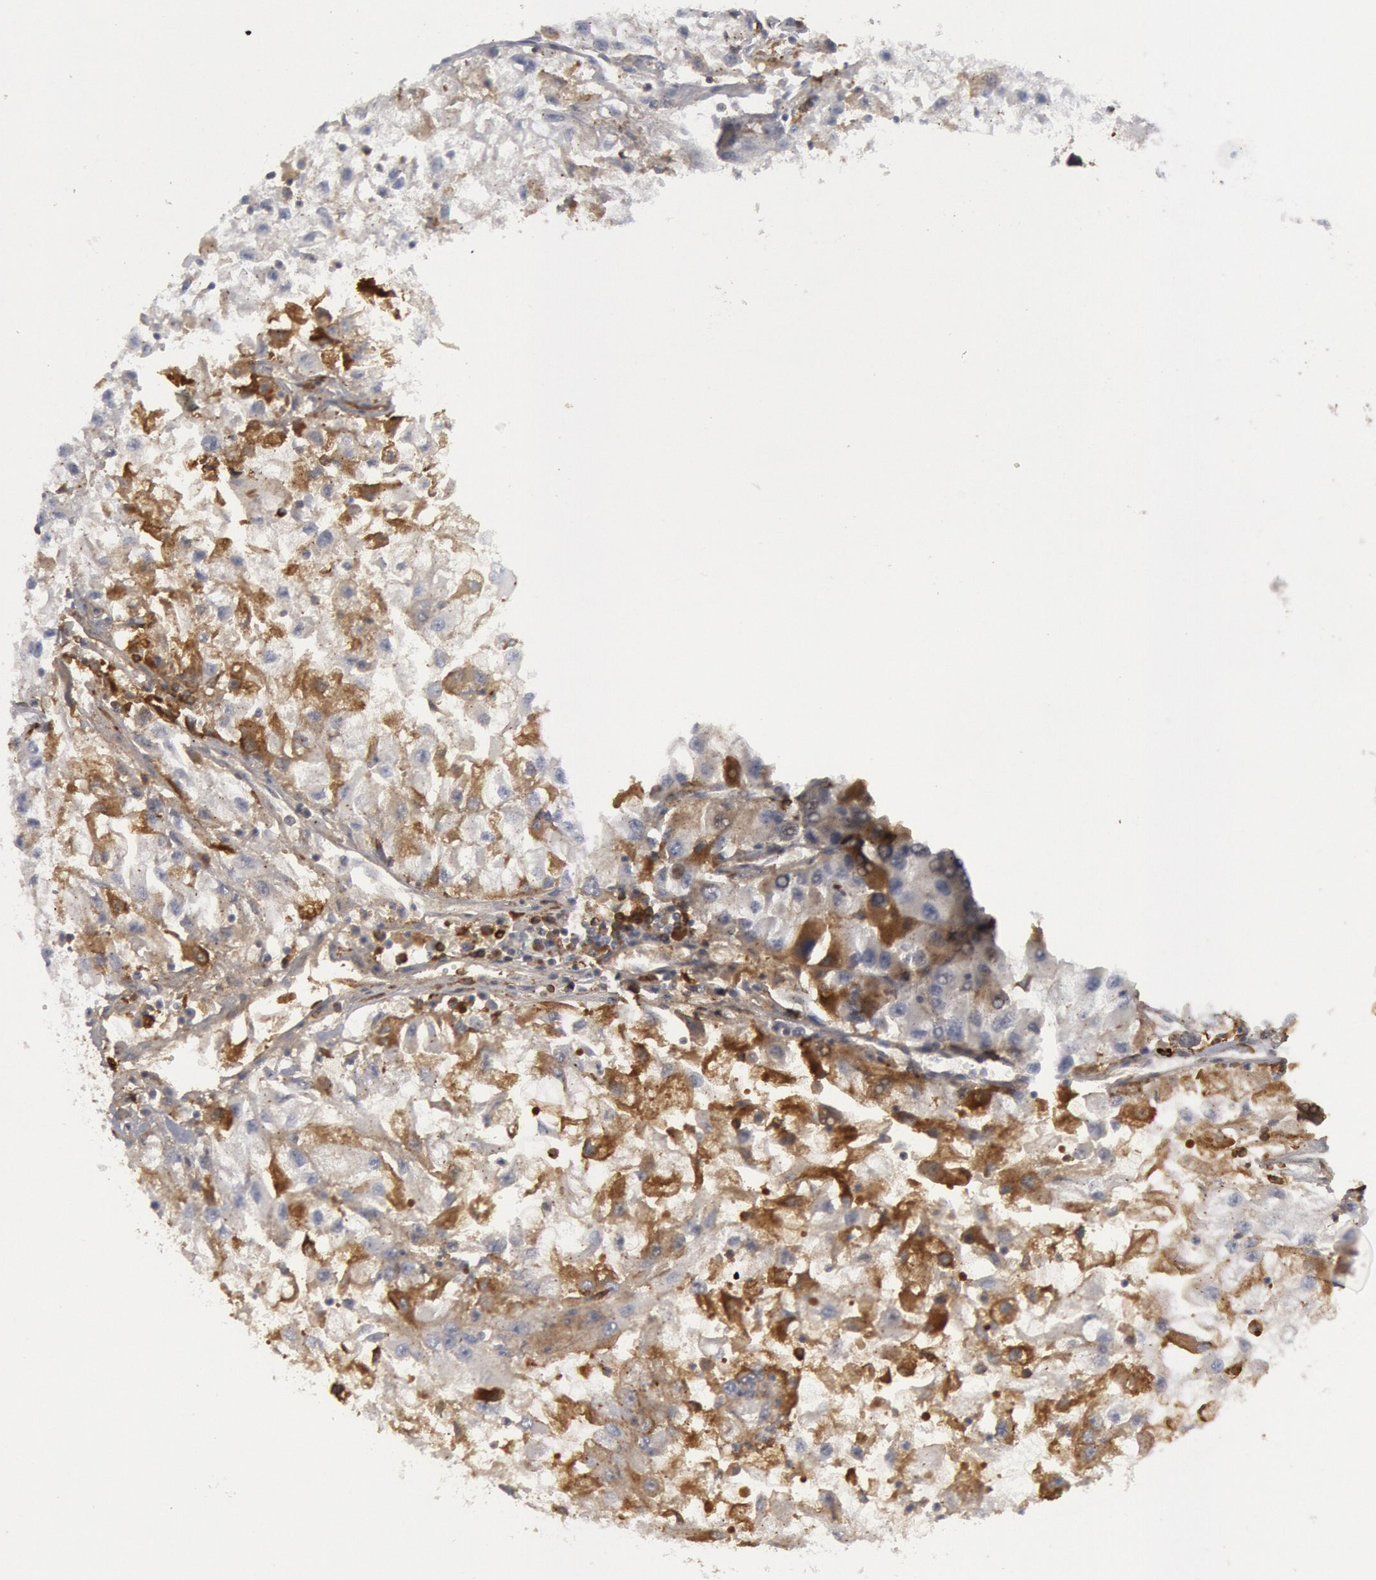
{"staining": {"intensity": "weak", "quantity": "<25%", "location": "cytoplasmic/membranous"}, "tissue": "renal cancer", "cell_type": "Tumor cells", "image_type": "cancer", "snomed": [{"axis": "morphology", "description": "Adenocarcinoma, NOS"}, {"axis": "topography", "description": "Kidney"}], "caption": "Protein analysis of renal cancer (adenocarcinoma) displays no significant expression in tumor cells.", "gene": "C1QC", "patient": {"sex": "male", "age": 59}}